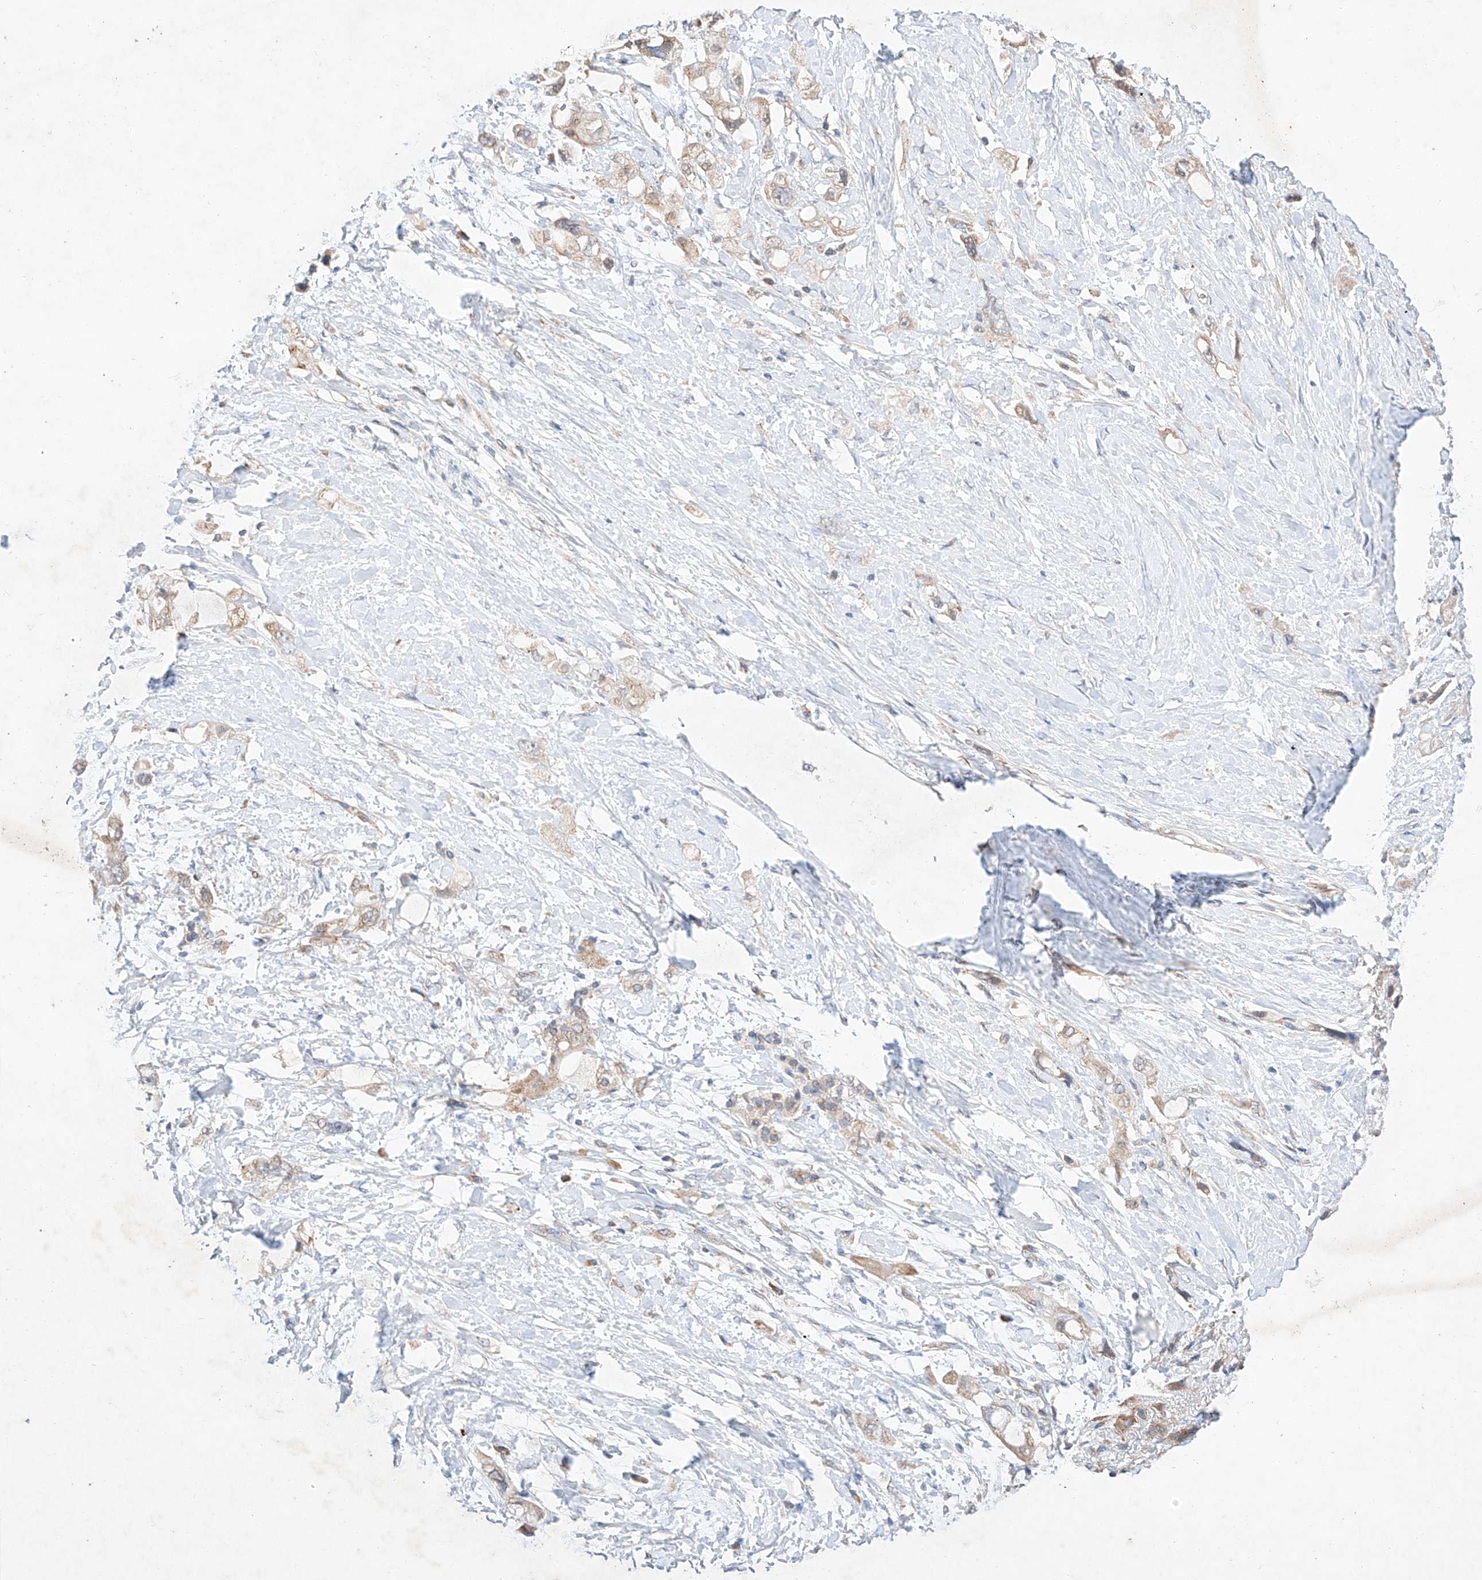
{"staining": {"intensity": "weak", "quantity": ">75%", "location": "cytoplasmic/membranous"}, "tissue": "pancreatic cancer", "cell_type": "Tumor cells", "image_type": "cancer", "snomed": [{"axis": "morphology", "description": "Adenocarcinoma, NOS"}, {"axis": "topography", "description": "Pancreas"}], "caption": "This micrograph shows immunohistochemistry staining of adenocarcinoma (pancreatic), with low weak cytoplasmic/membranous positivity in about >75% of tumor cells.", "gene": "C6orf118", "patient": {"sex": "female", "age": 56}}